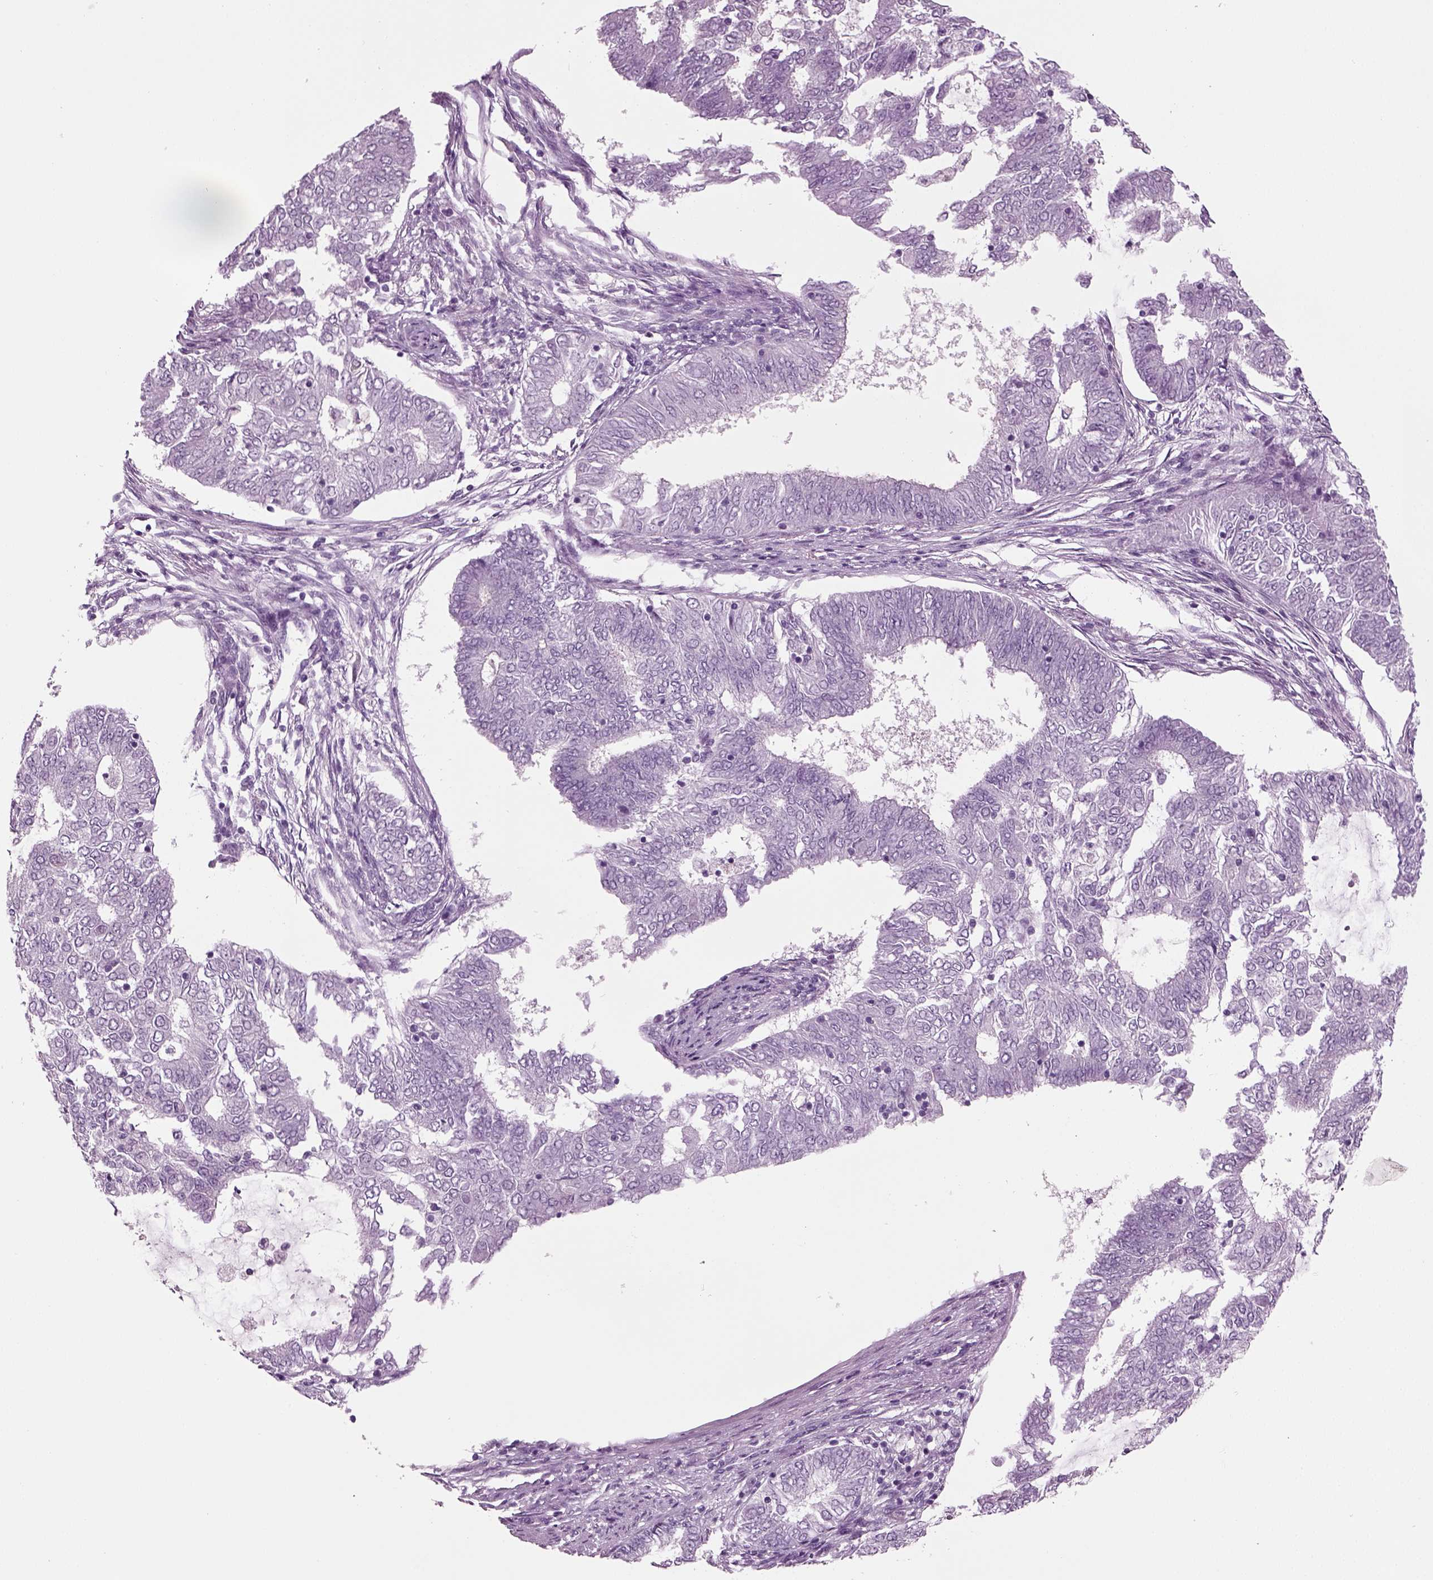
{"staining": {"intensity": "negative", "quantity": "none", "location": "none"}, "tissue": "endometrial cancer", "cell_type": "Tumor cells", "image_type": "cancer", "snomed": [{"axis": "morphology", "description": "Adenocarcinoma, NOS"}, {"axis": "topography", "description": "Endometrium"}], "caption": "There is no significant expression in tumor cells of endometrial adenocarcinoma. Nuclei are stained in blue.", "gene": "CRABP1", "patient": {"sex": "female", "age": 62}}